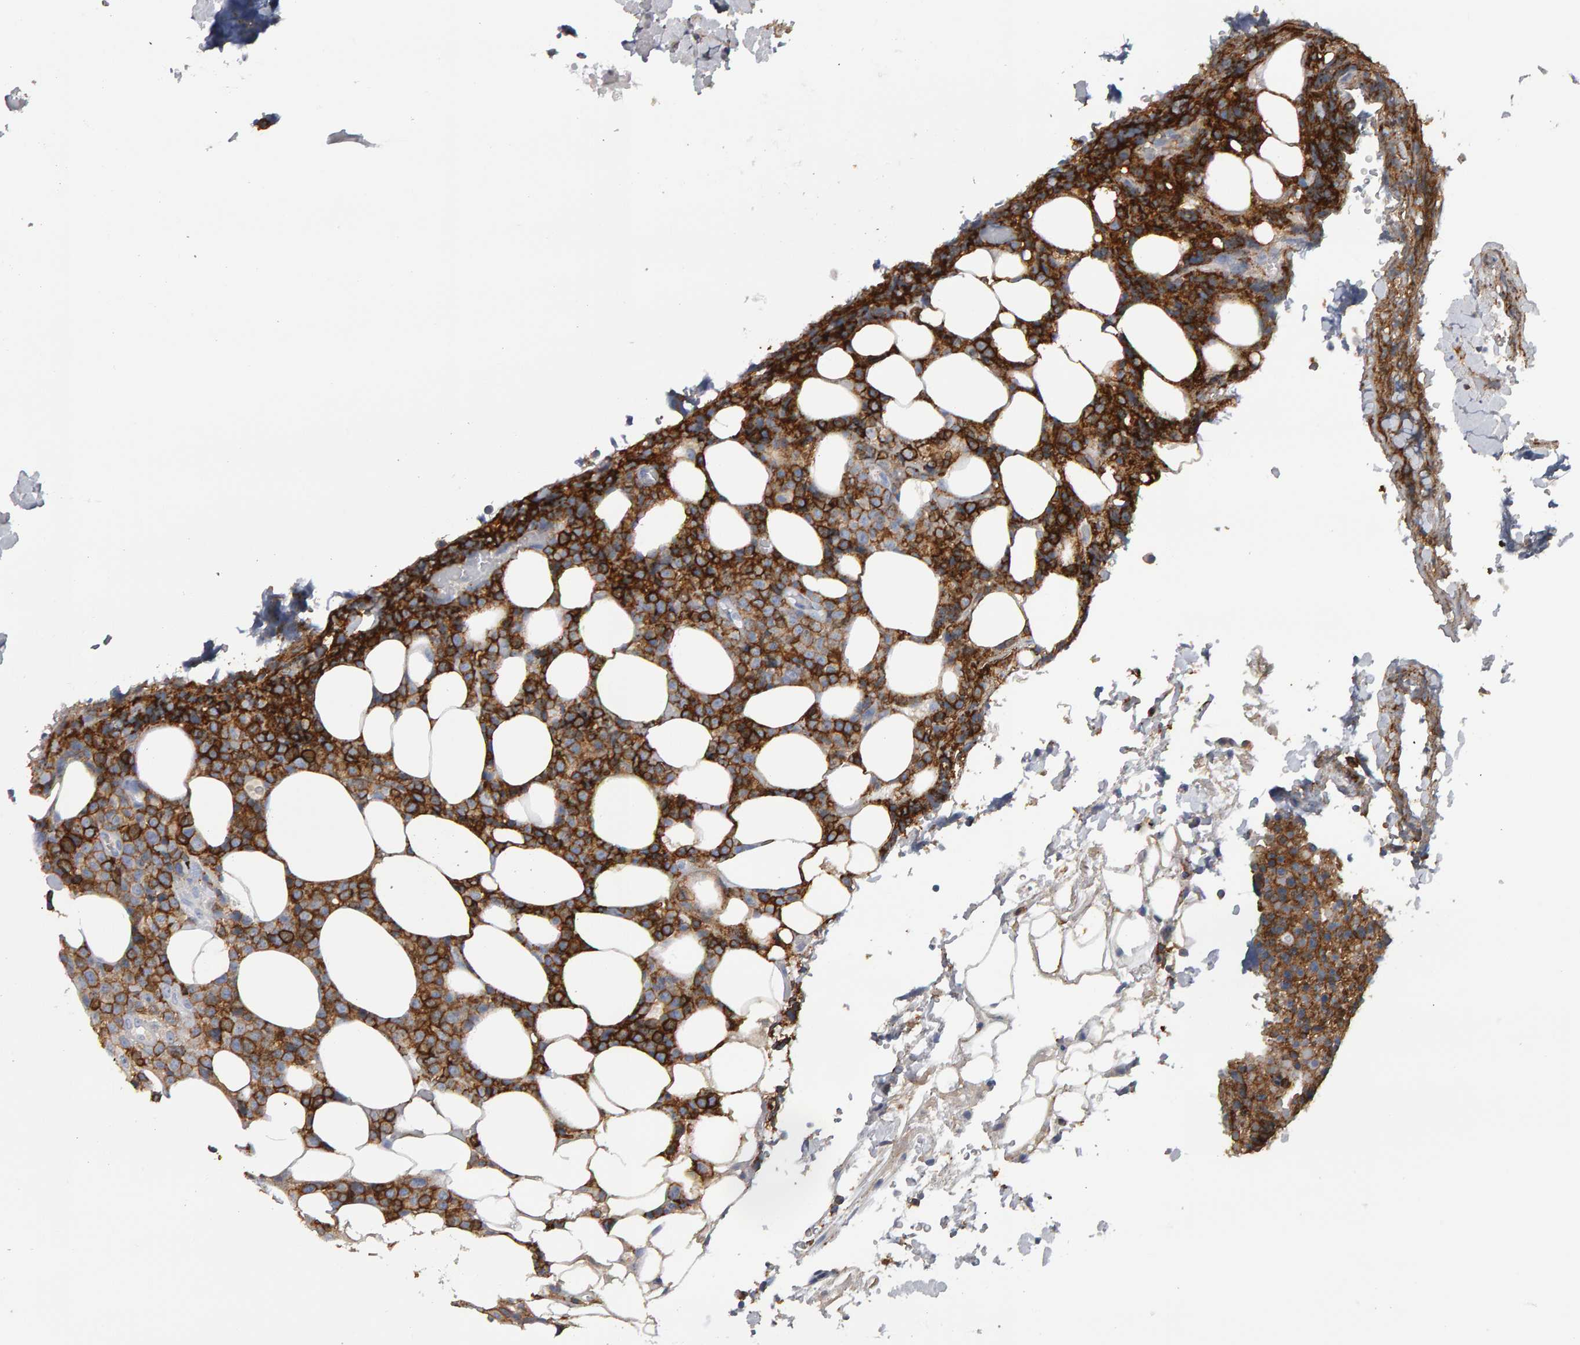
{"staining": {"intensity": "strong", "quantity": "25%-75%", "location": "cytoplasmic/membranous"}, "tissue": "lymphoma", "cell_type": "Tumor cells", "image_type": "cancer", "snomed": [{"axis": "morphology", "description": "Malignant lymphoma, non-Hodgkin's type, High grade"}, {"axis": "topography", "description": "Lymph node"}], "caption": "Lymphoma stained with a brown dye reveals strong cytoplasmic/membranous positive expression in about 25%-75% of tumor cells.", "gene": "CD38", "patient": {"sex": "male", "age": 13}}